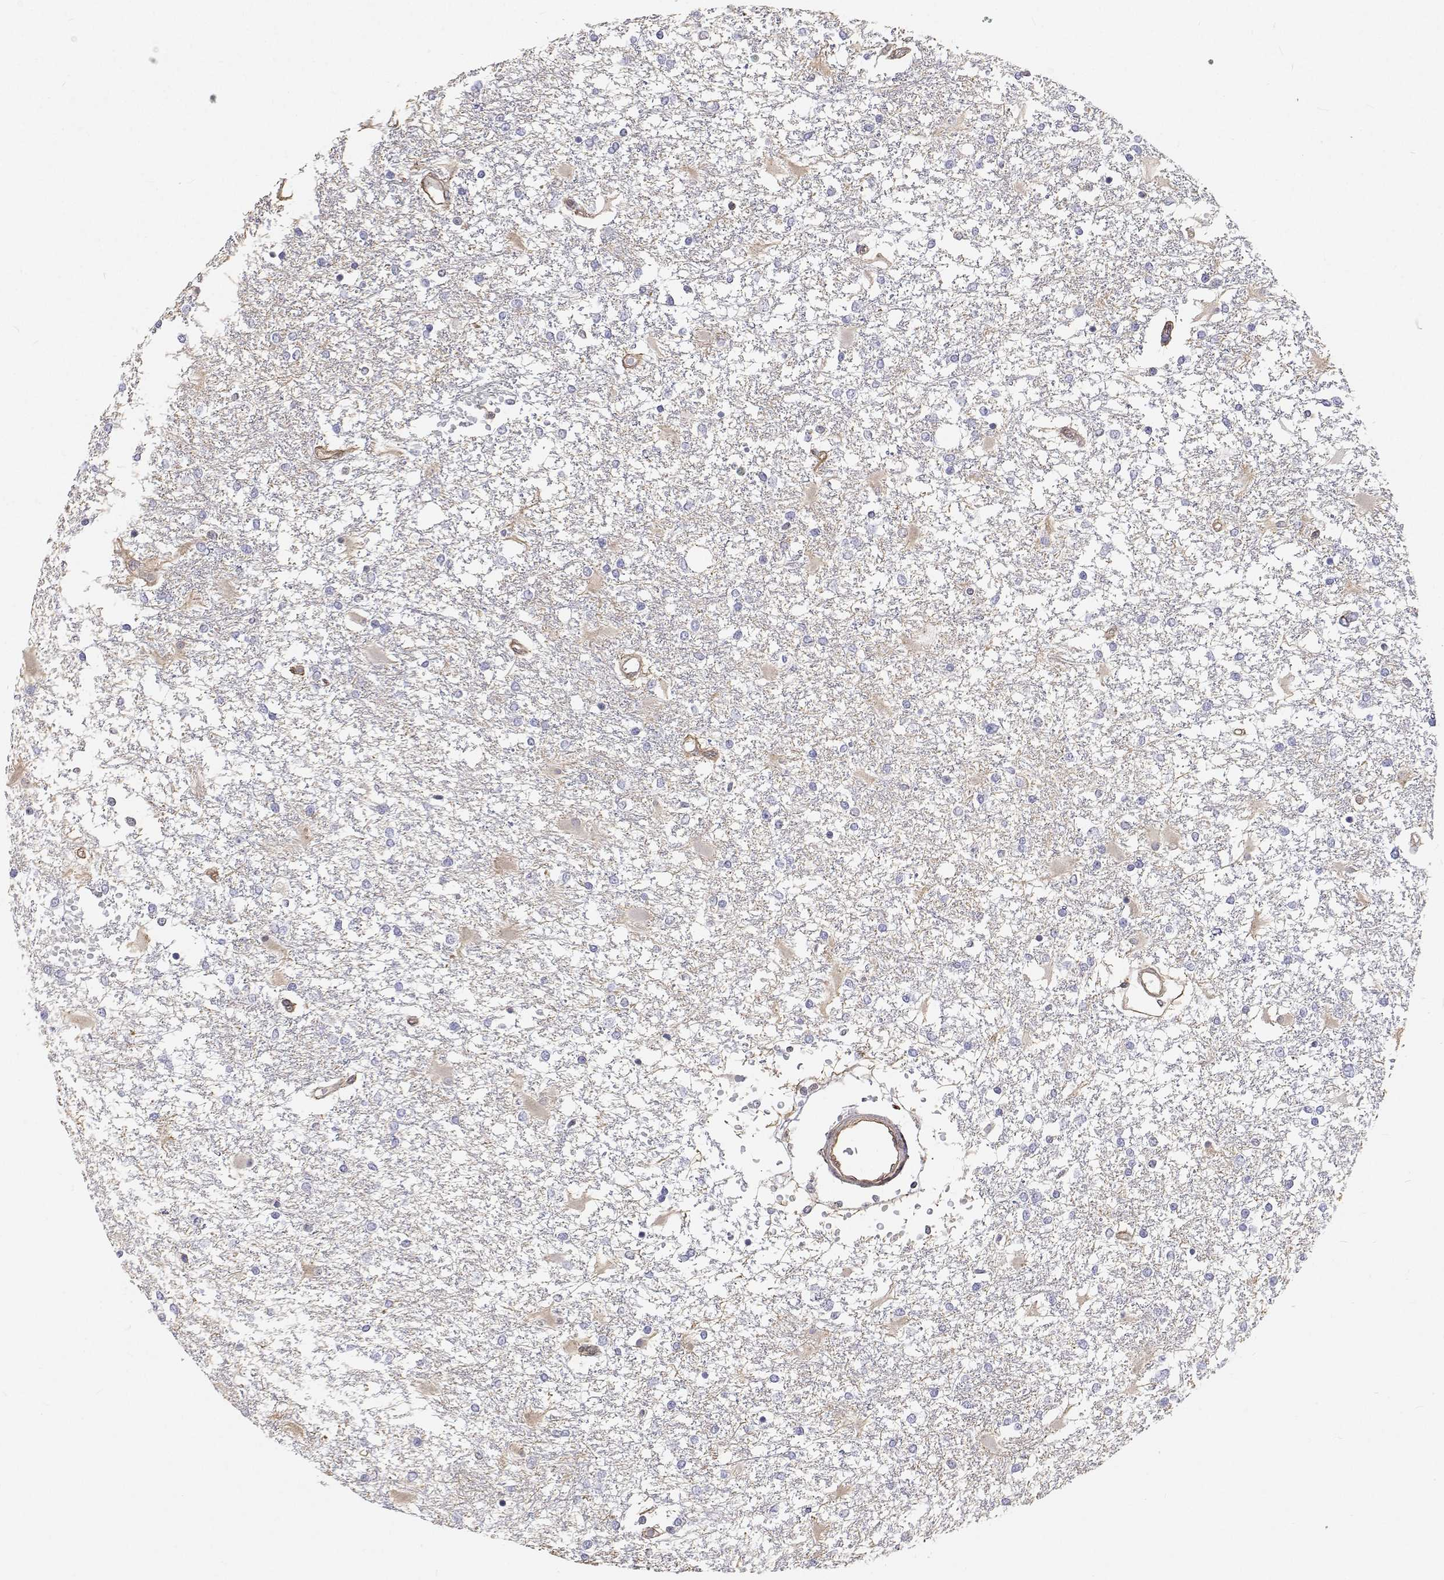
{"staining": {"intensity": "negative", "quantity": "none", "location": "none"}, "tissue": "glioma", "cell_type": "Tumor cells", "image_type": "cancer", "snomed": [{"axis": "morphology", "description": "Glioma, malignant, High grade"}, {"axis": "topography", "description": "Cerebral cortex"}], "caption": "A high-resolution image shows IHC staining of malignant glioma (high-grade), which demonstrates no significant positivity in tumor cells.", "gene": "GSDMA", "patient": {"sex": "male", "age": 79}}